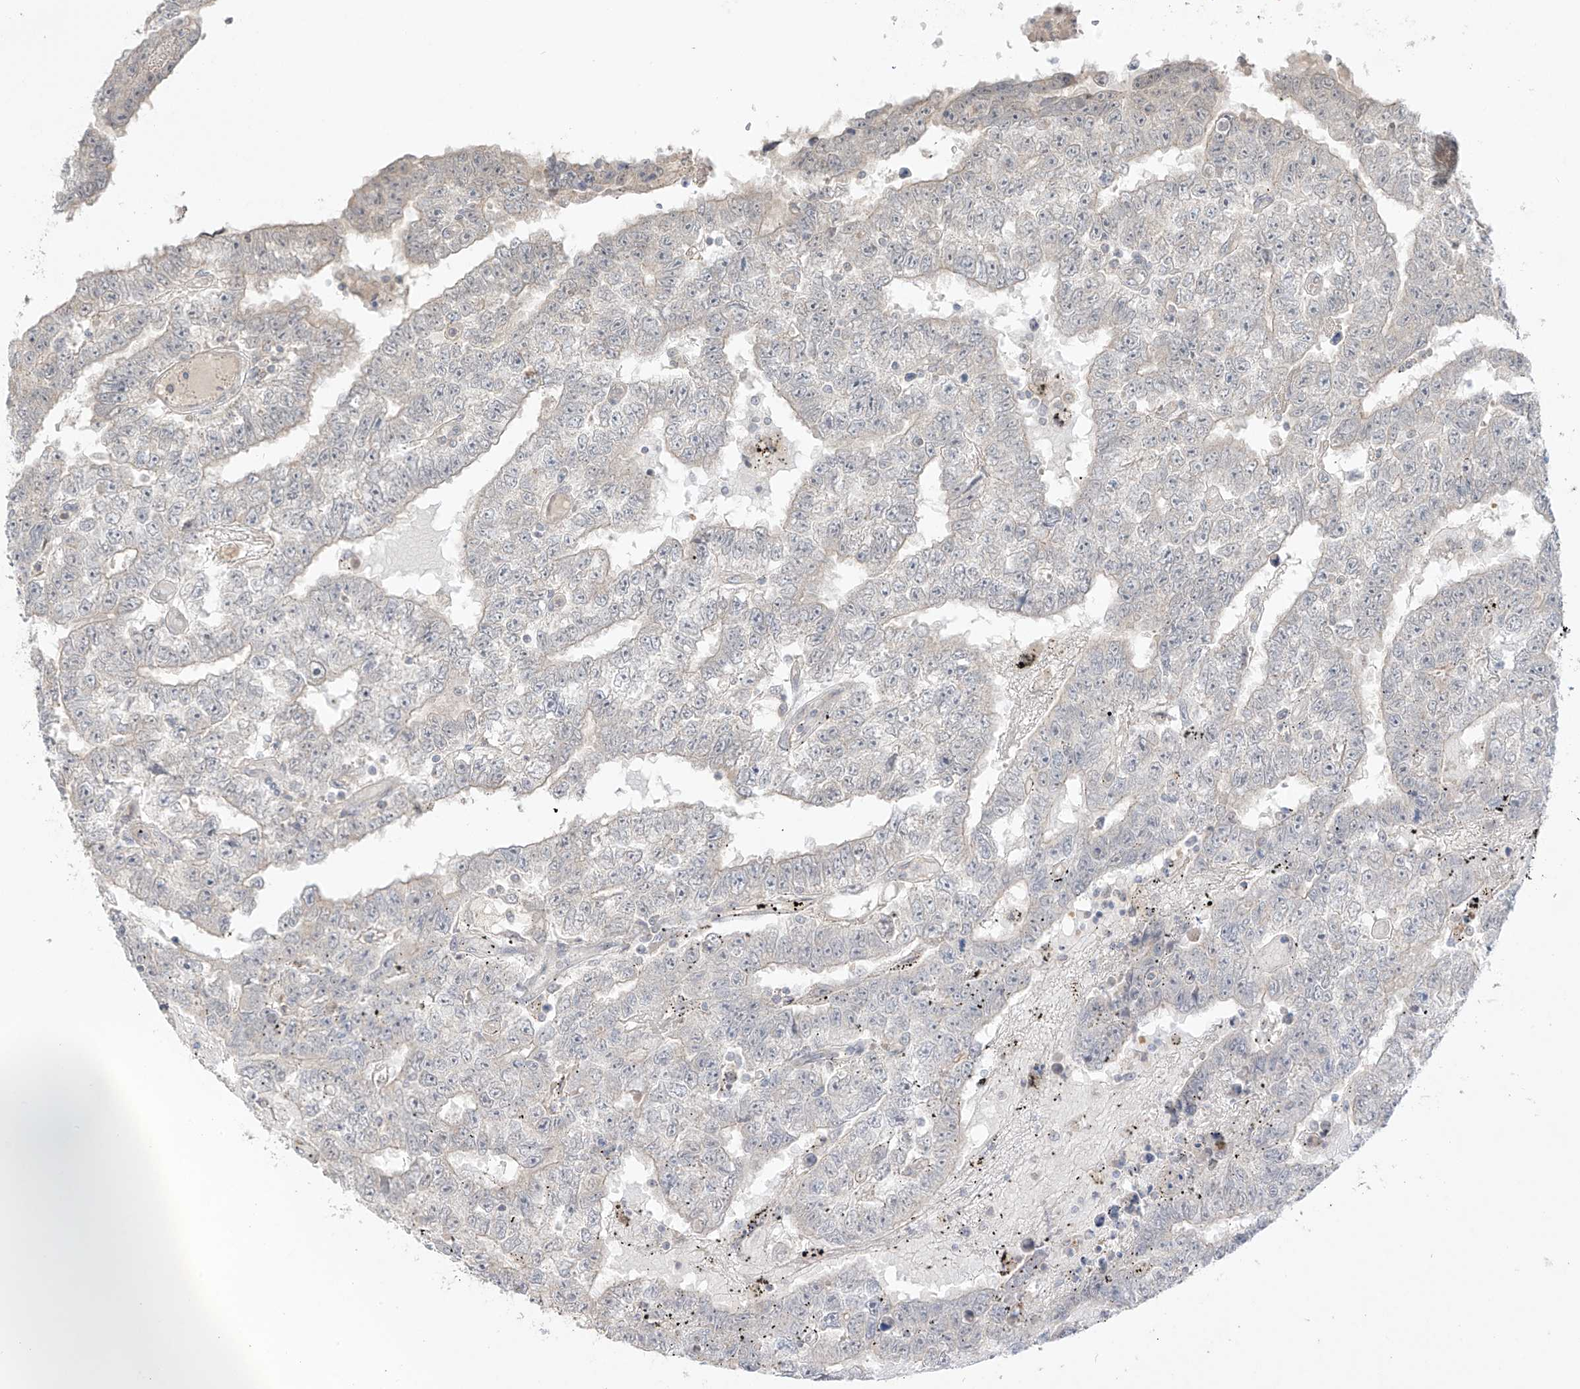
{"staining": {"intensity": "negative", "quantity": "none", "location": "none"}, "tissue": "testis cancer", "cell_type": "Tumor cells", "image_type": "cancer", "snomed": [{"axis": "morphology", "description": "Carcinoma, Embryonal, NOS"}, {"axis": "topography", "description": "Testis"}], "caption": "Immunohistochemistry (IHC) photomicrograph of embryonal carcinoma (testis) stained for a protein (brown), which shows no expression in tumor cells.", "gene": "ANGEL2", "patient": {"sex": "male", "age": 25}}